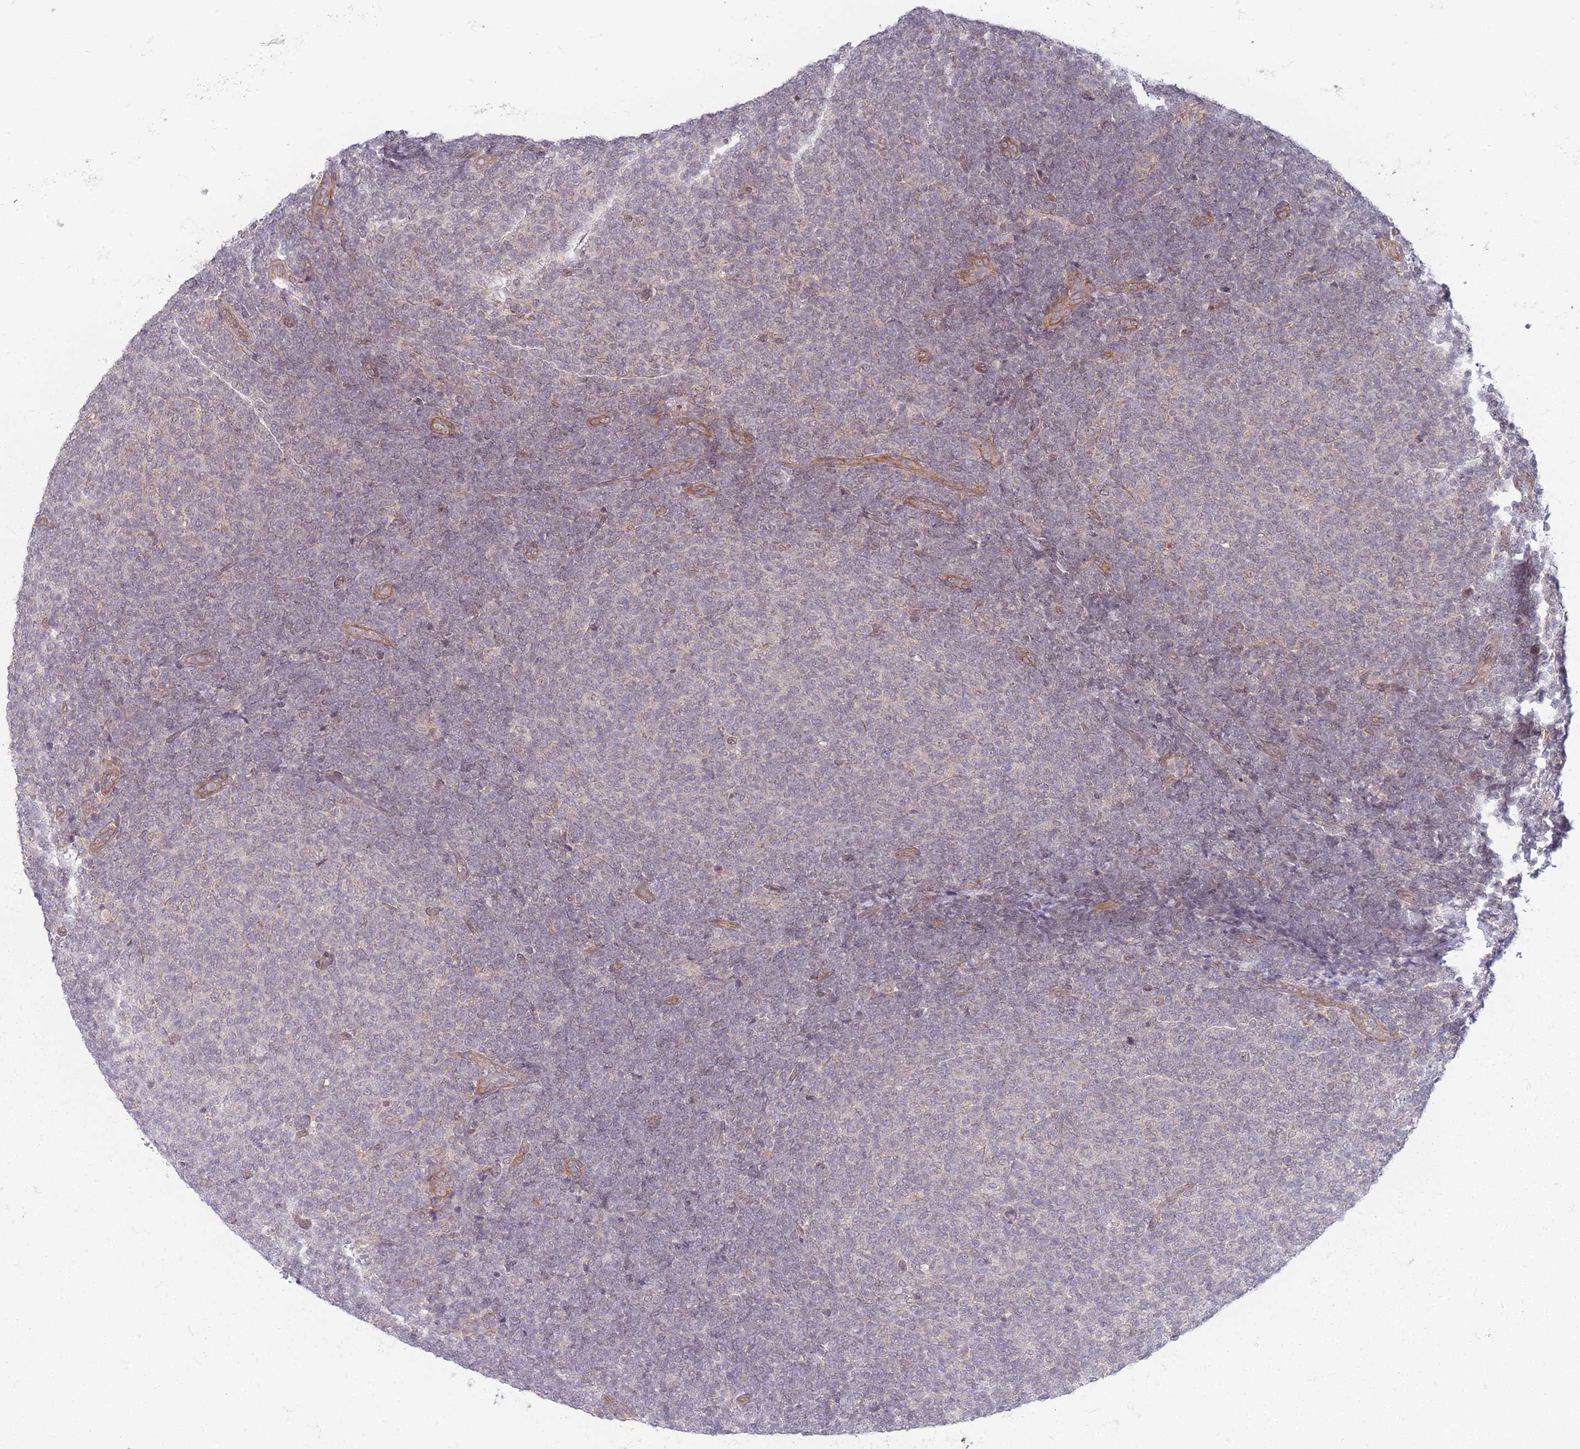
{"staining": {"intensity": "negative", "quantity": "none", "location": "none"}, "tissue": "lymphoma", "cell_type": "Tumor cells", "image_type": "cancer", "snomed": [{"axis": "morphology", "description": "Malignant lymphoma, non-Hodgkin's type, Low grade"}, {"axis": "topography", "description": "Lymph node"}], "caption": "This photomicrograph is of malignant lymphoma, non-Hodgkin's type (low-grade) stained with immunohistochemistry (IHC) to label a protein in brown with the nuclei are counter-stained blue. There is no positivity in tumor cells. (DAB IHC with hematoxylin counter stain).", "gene": "VRK2", "patient": {"sex": "male", "age": 66}}